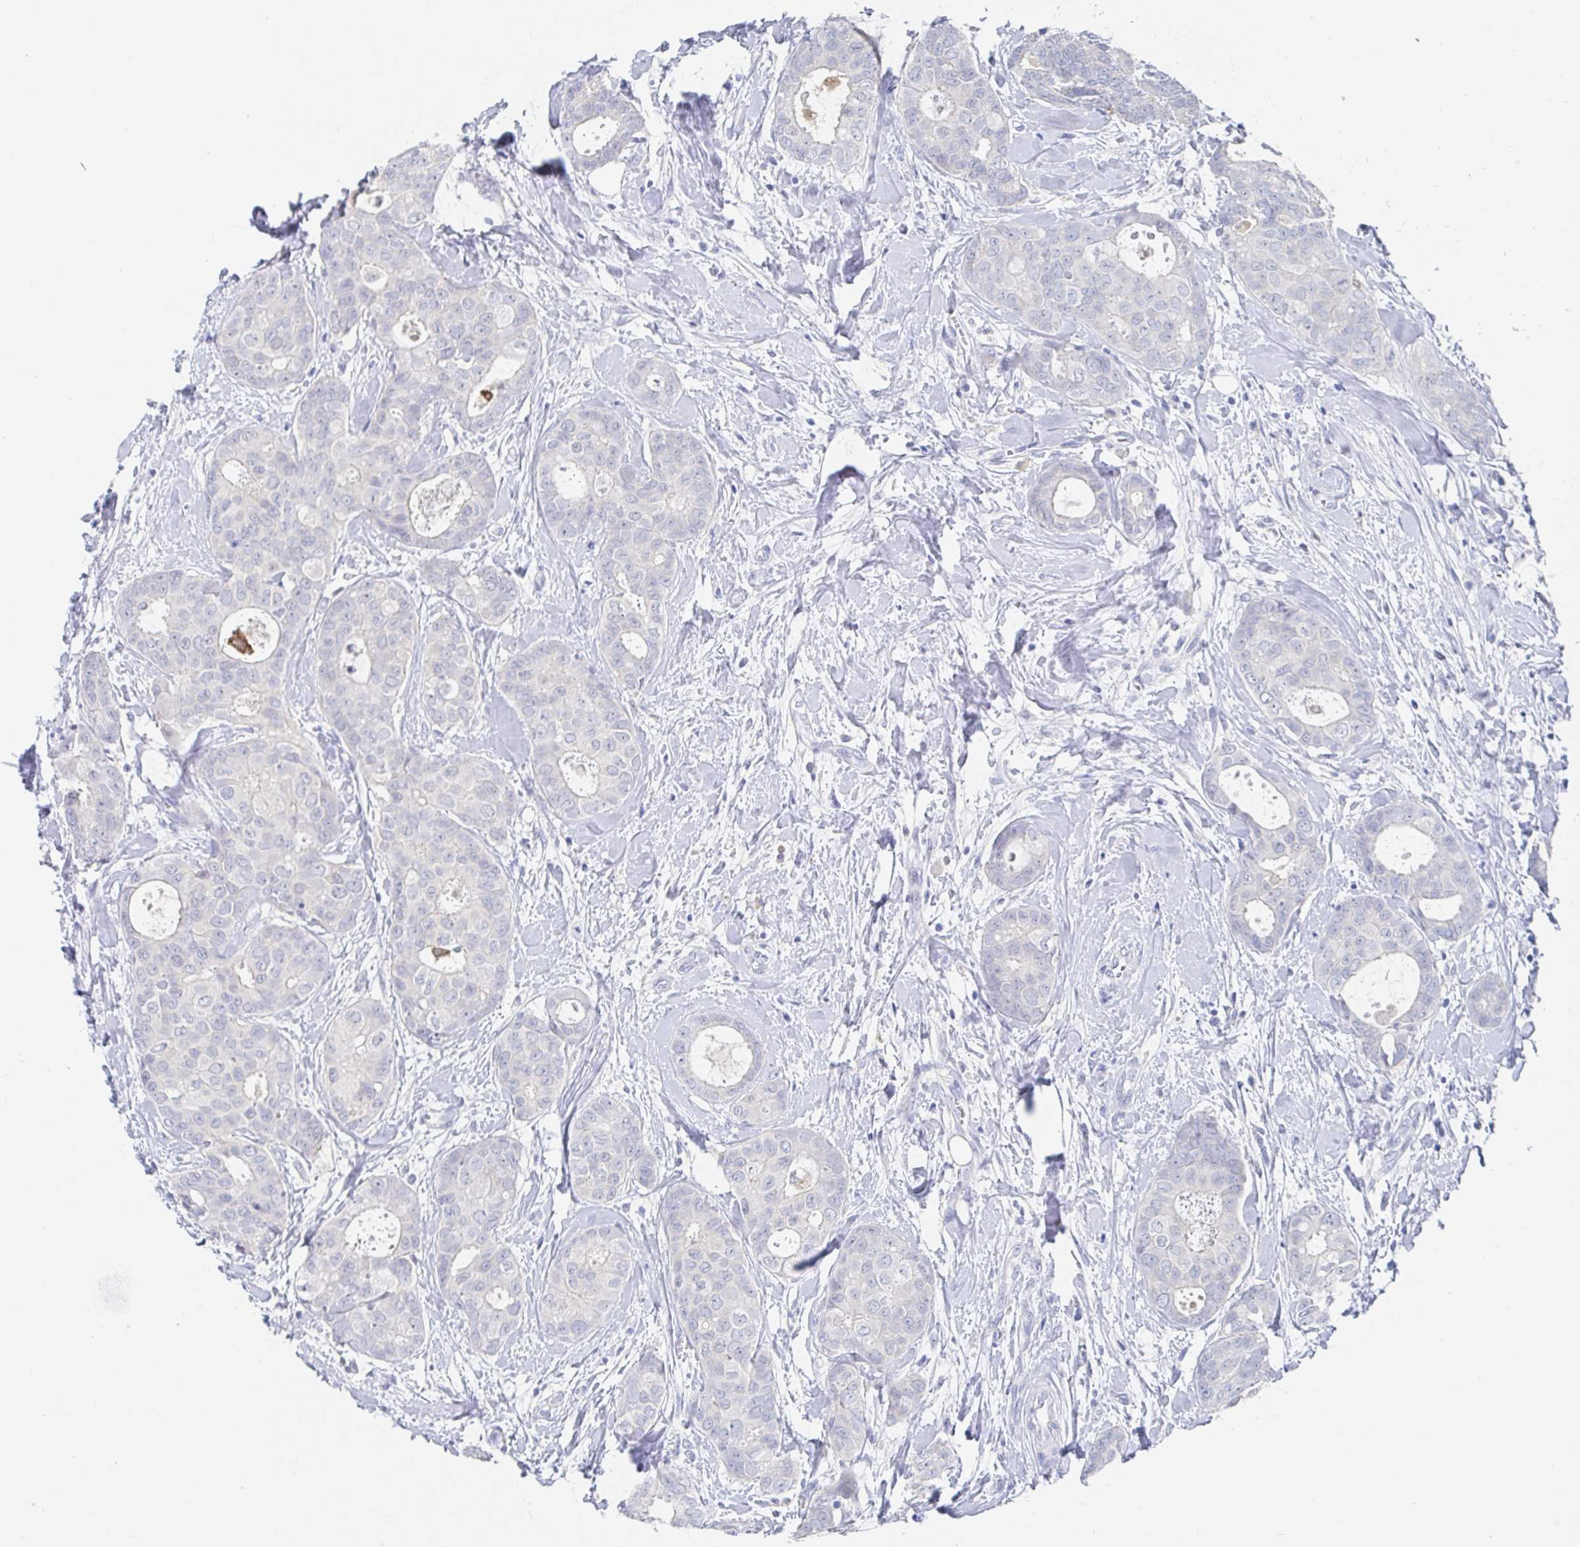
{"staining": {"intensity": "negative", "quantity": "none", "location": "none"}, "tissue": "breast cancer", "cell_type": "Tumor cells", "image_type": "cancer", "snomed": [{"axis": "morphology", "description": "Duct carcinoma"}, {"axis": "topography", "description": "Breast"}], "caption": "A micrograph of breast cancer stained for a protein shows no brown staining in tumor cells. (Stains: DAB (3,3'-diaminobenzidine) immunohistochemistry (IHC) with hematoxylin counter stain, Microscopy: brightfield microscopy at high magnification).", "gene": "ZNF430", "patient": {"sex": "female", "age": 45}}